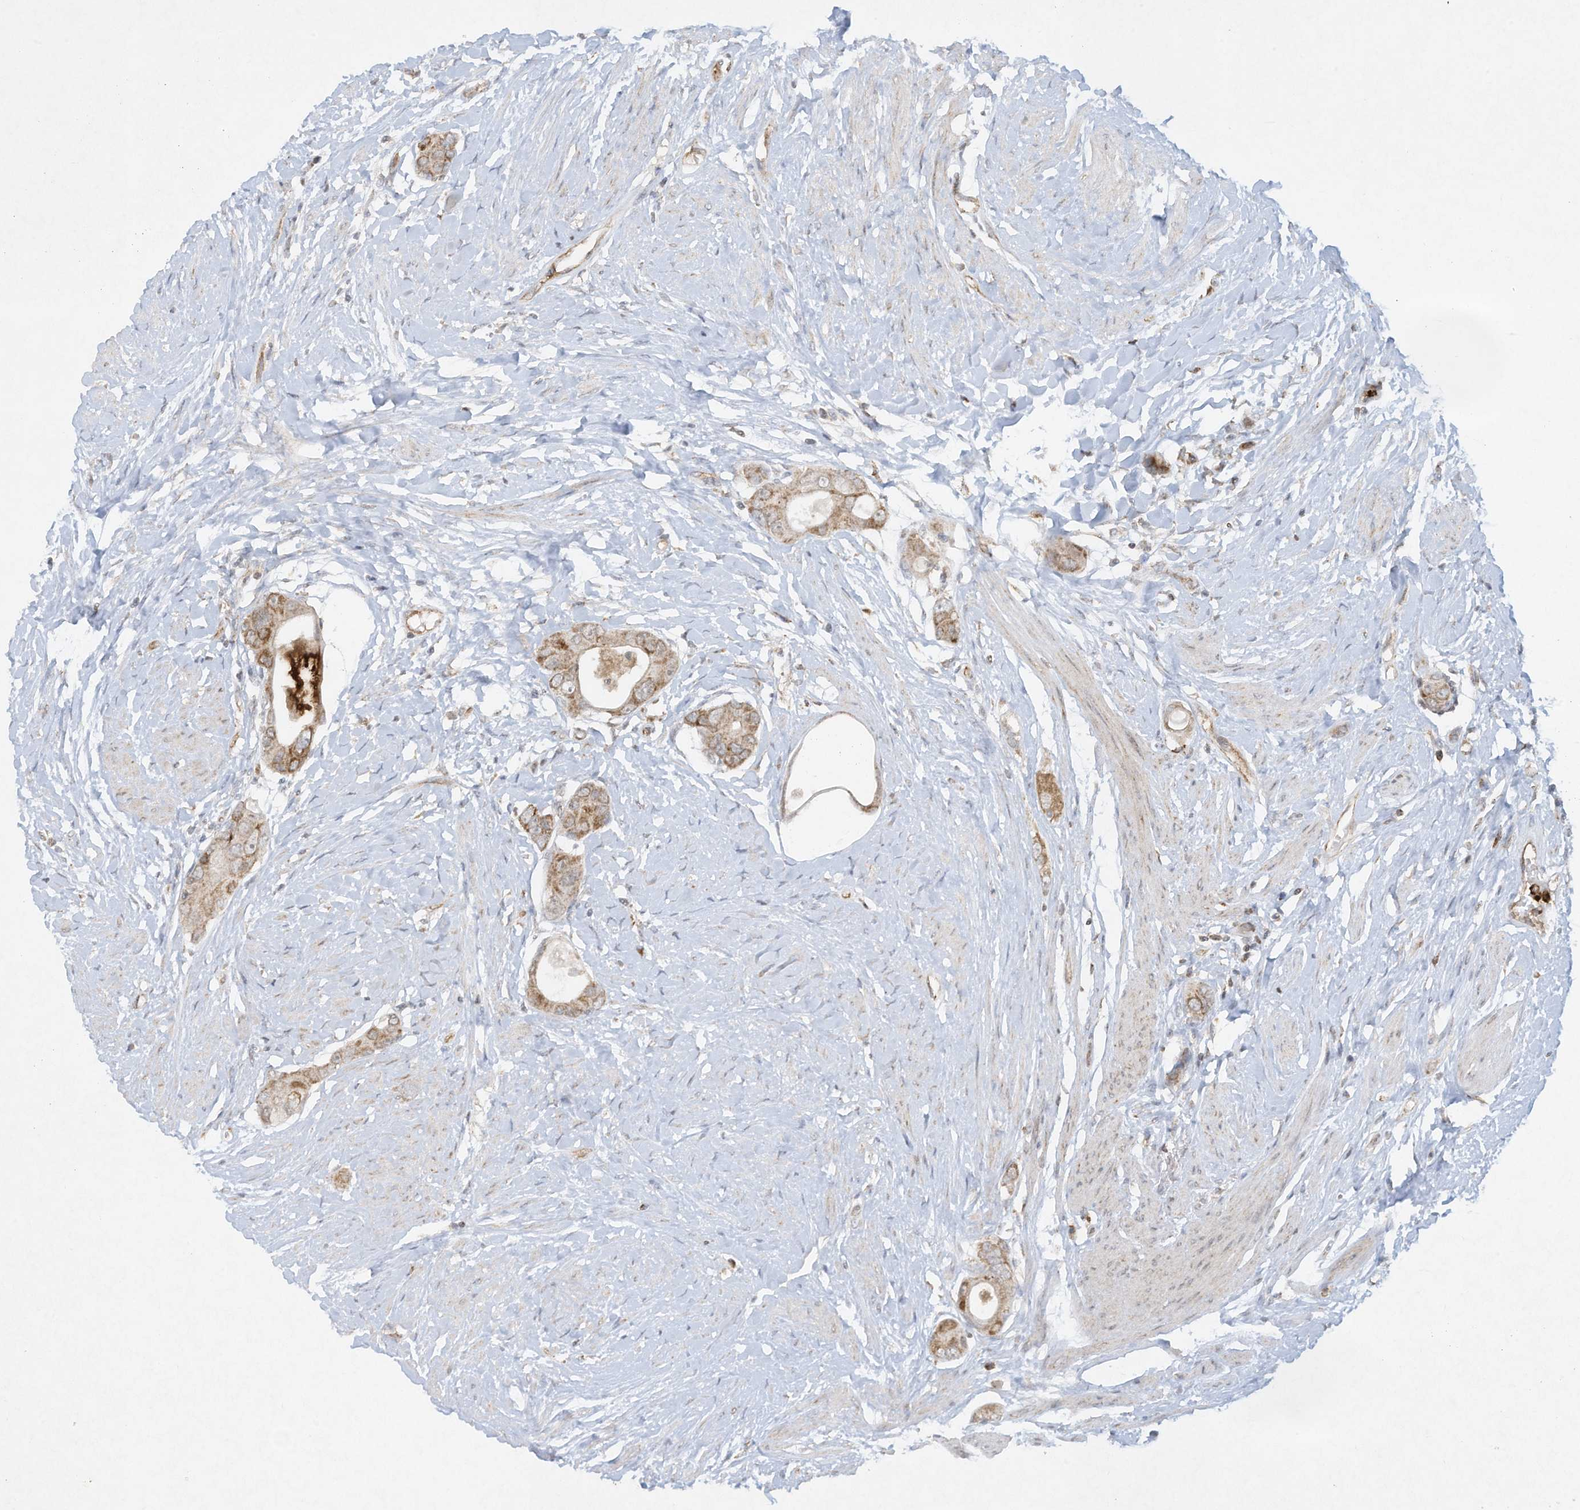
{"staining": {"intensity": "moderate", "quantity": ">75%", "location": "cytoplasmic/membranous"}, "tissue": "colorectal cancer", "cell_type": "Tumor cells", "image_type": "cancer", "snomed": [{"axis": "morphology", "description": "Adenocarcinoma, NOS"}, {"axis": "topography", "description": "Rectum"}], "caption": "Human colorectal cancer stained with a protein marker reveals moderate staining in tumor cells.", "gene": "CHRNA4", "patient": {"sex": "male", "age": 51}}